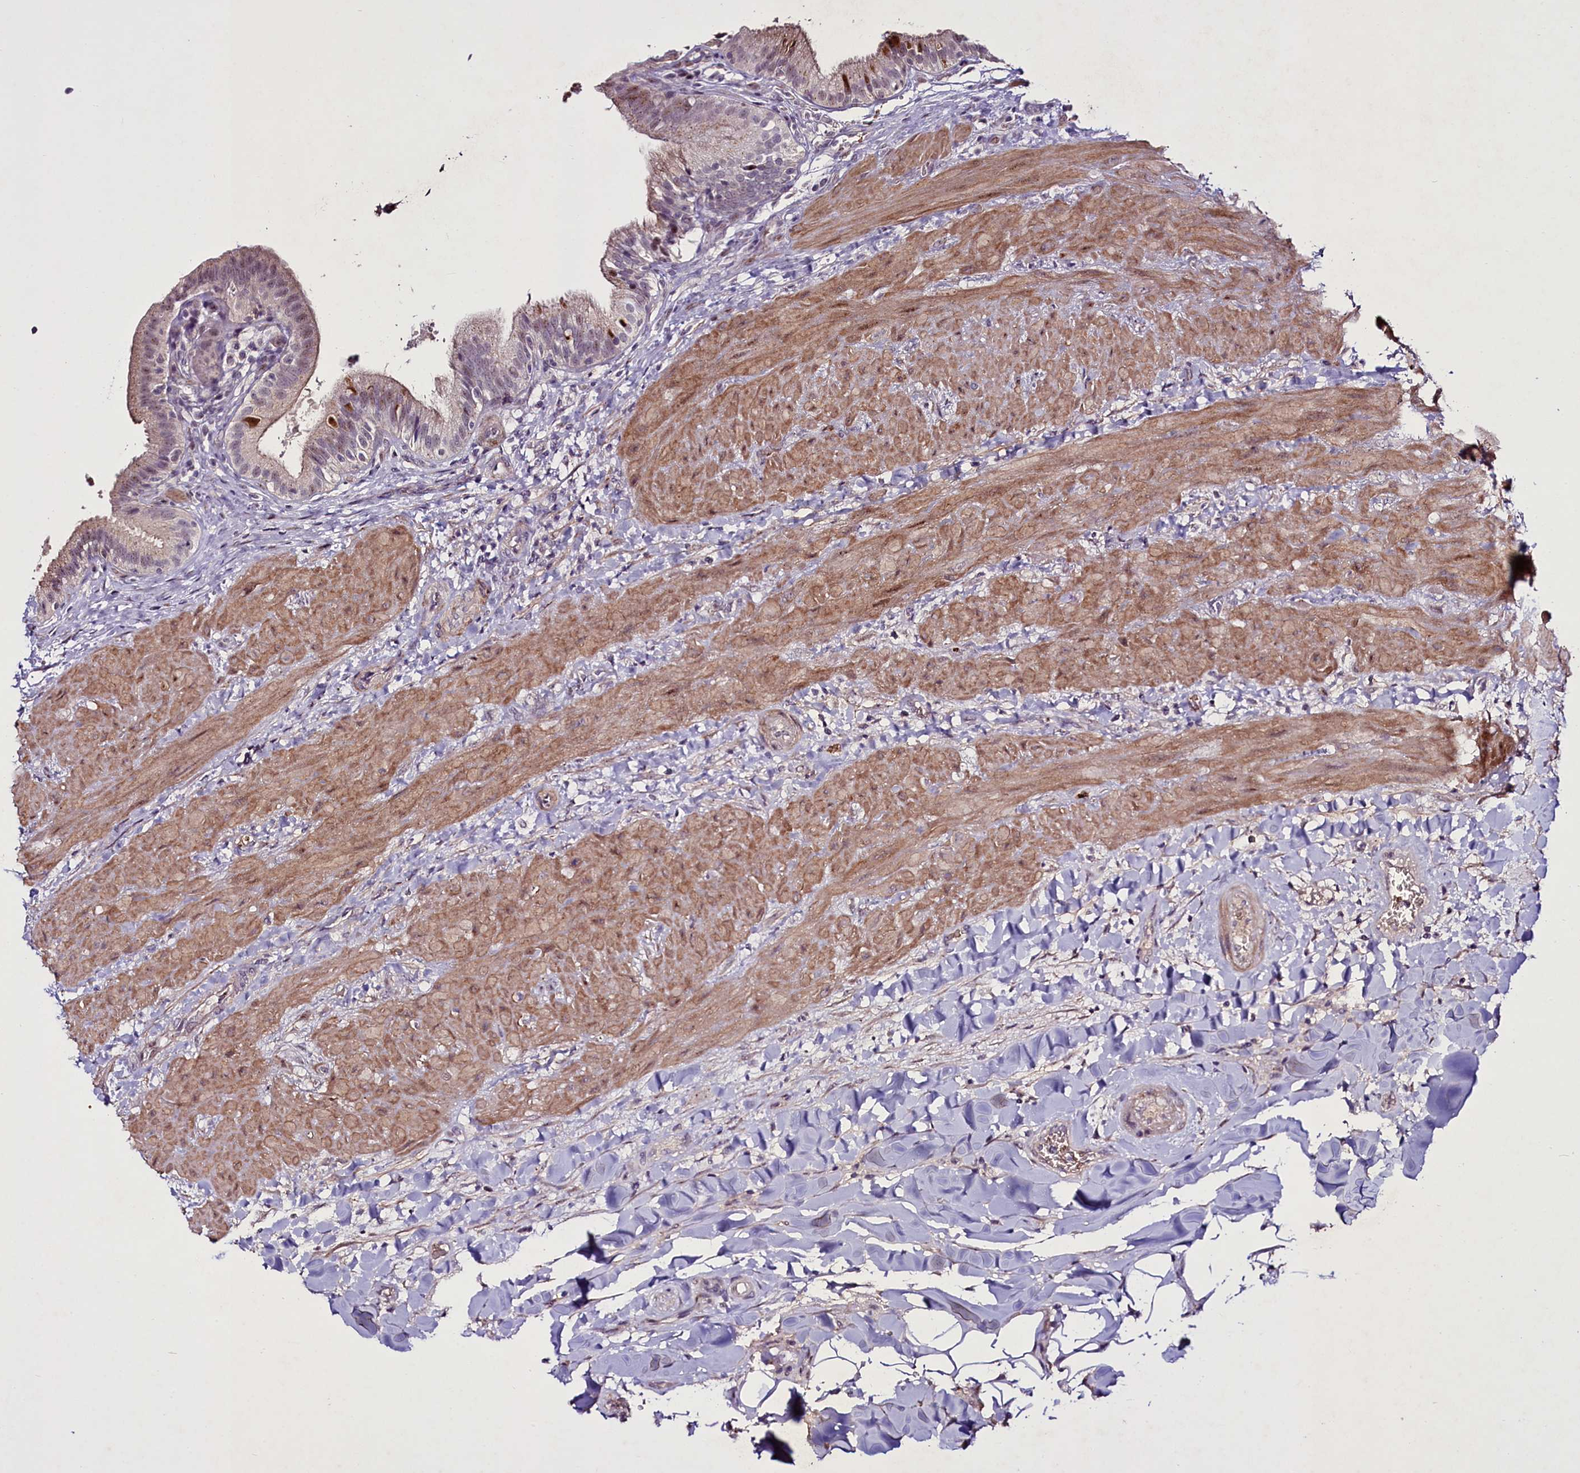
{"staining": {"intensity": "moderate", "quantity": "25%-75%", "location": "cytoplasmic/membranous,nuclear"}, "tissue": "gallbladder", "cell_type": "Glandular cells", "image_type": "normal", "snomed": [{"axis": "morphology", "description": "Normal tissue, NOS"}, {"axis": "topography", "description": "Gallbladder"}], "caption": "This micrograph shows benign gallbladder stained with IHC to label a protein in brown. The cytoplasmic/membranous,nuclear of glandular cells show moderate positivity for the protein. Nuclei are counter-stained blue.", "gene": "SUSD3", "patient": {"sex": "male", "age": 24}}